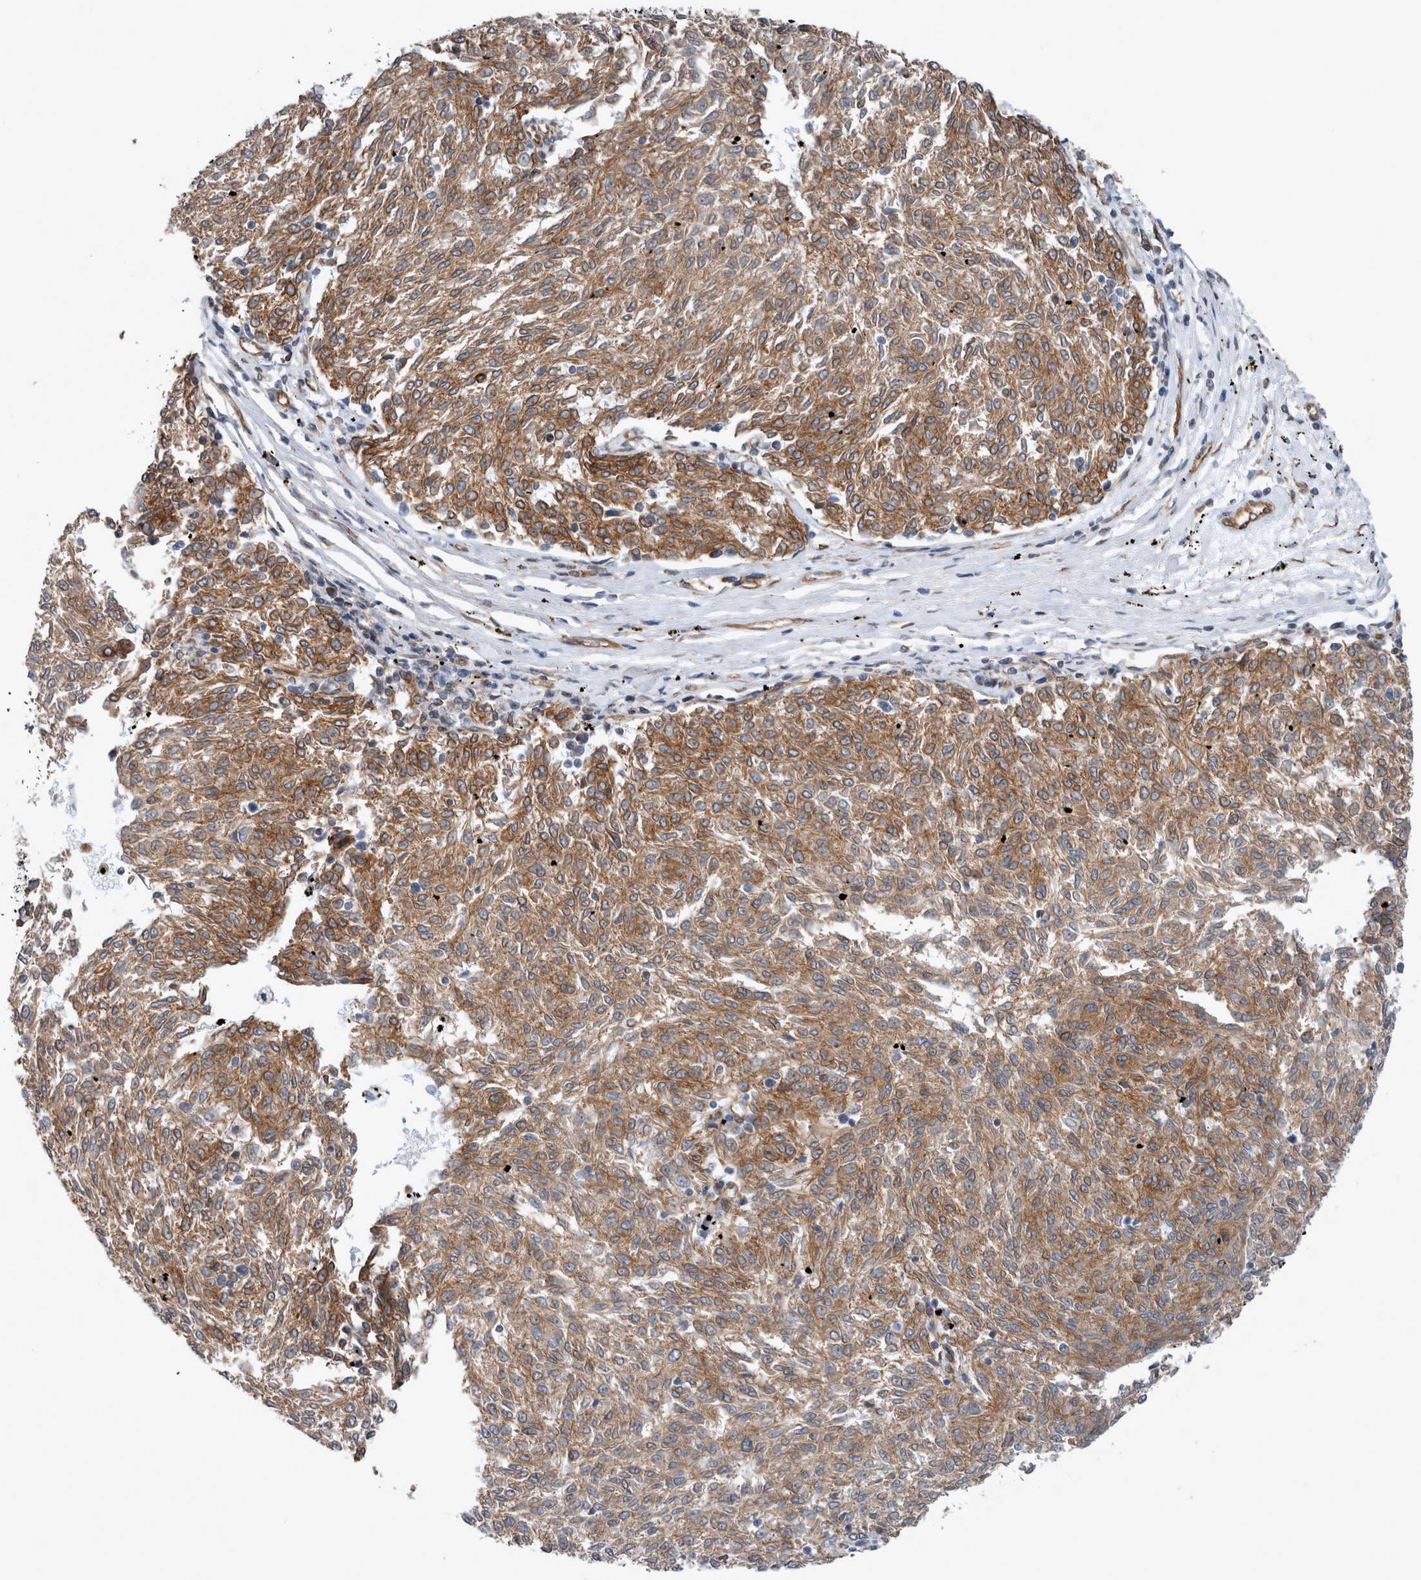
{"staining": {"intensity": "moderate", "quantity": ">75%", "location": "cytoplasmic/membranous"}, "tissue": "melanoma", "cell_type": "Tumor cells", "image_type": "cancer", "snomed": [{"axis": "morphology", "description": "Malignant melanoma, NOS"}, {"axis": "topography", "description": "Skin"}], "caption": "Protein expression analysis of human melanoma reveals moderate cytoplasmic/membranous expression in approximately >75% of tumor cells.", "gene": "PLEC", "patient": {"sex": "female", "age": 72}}